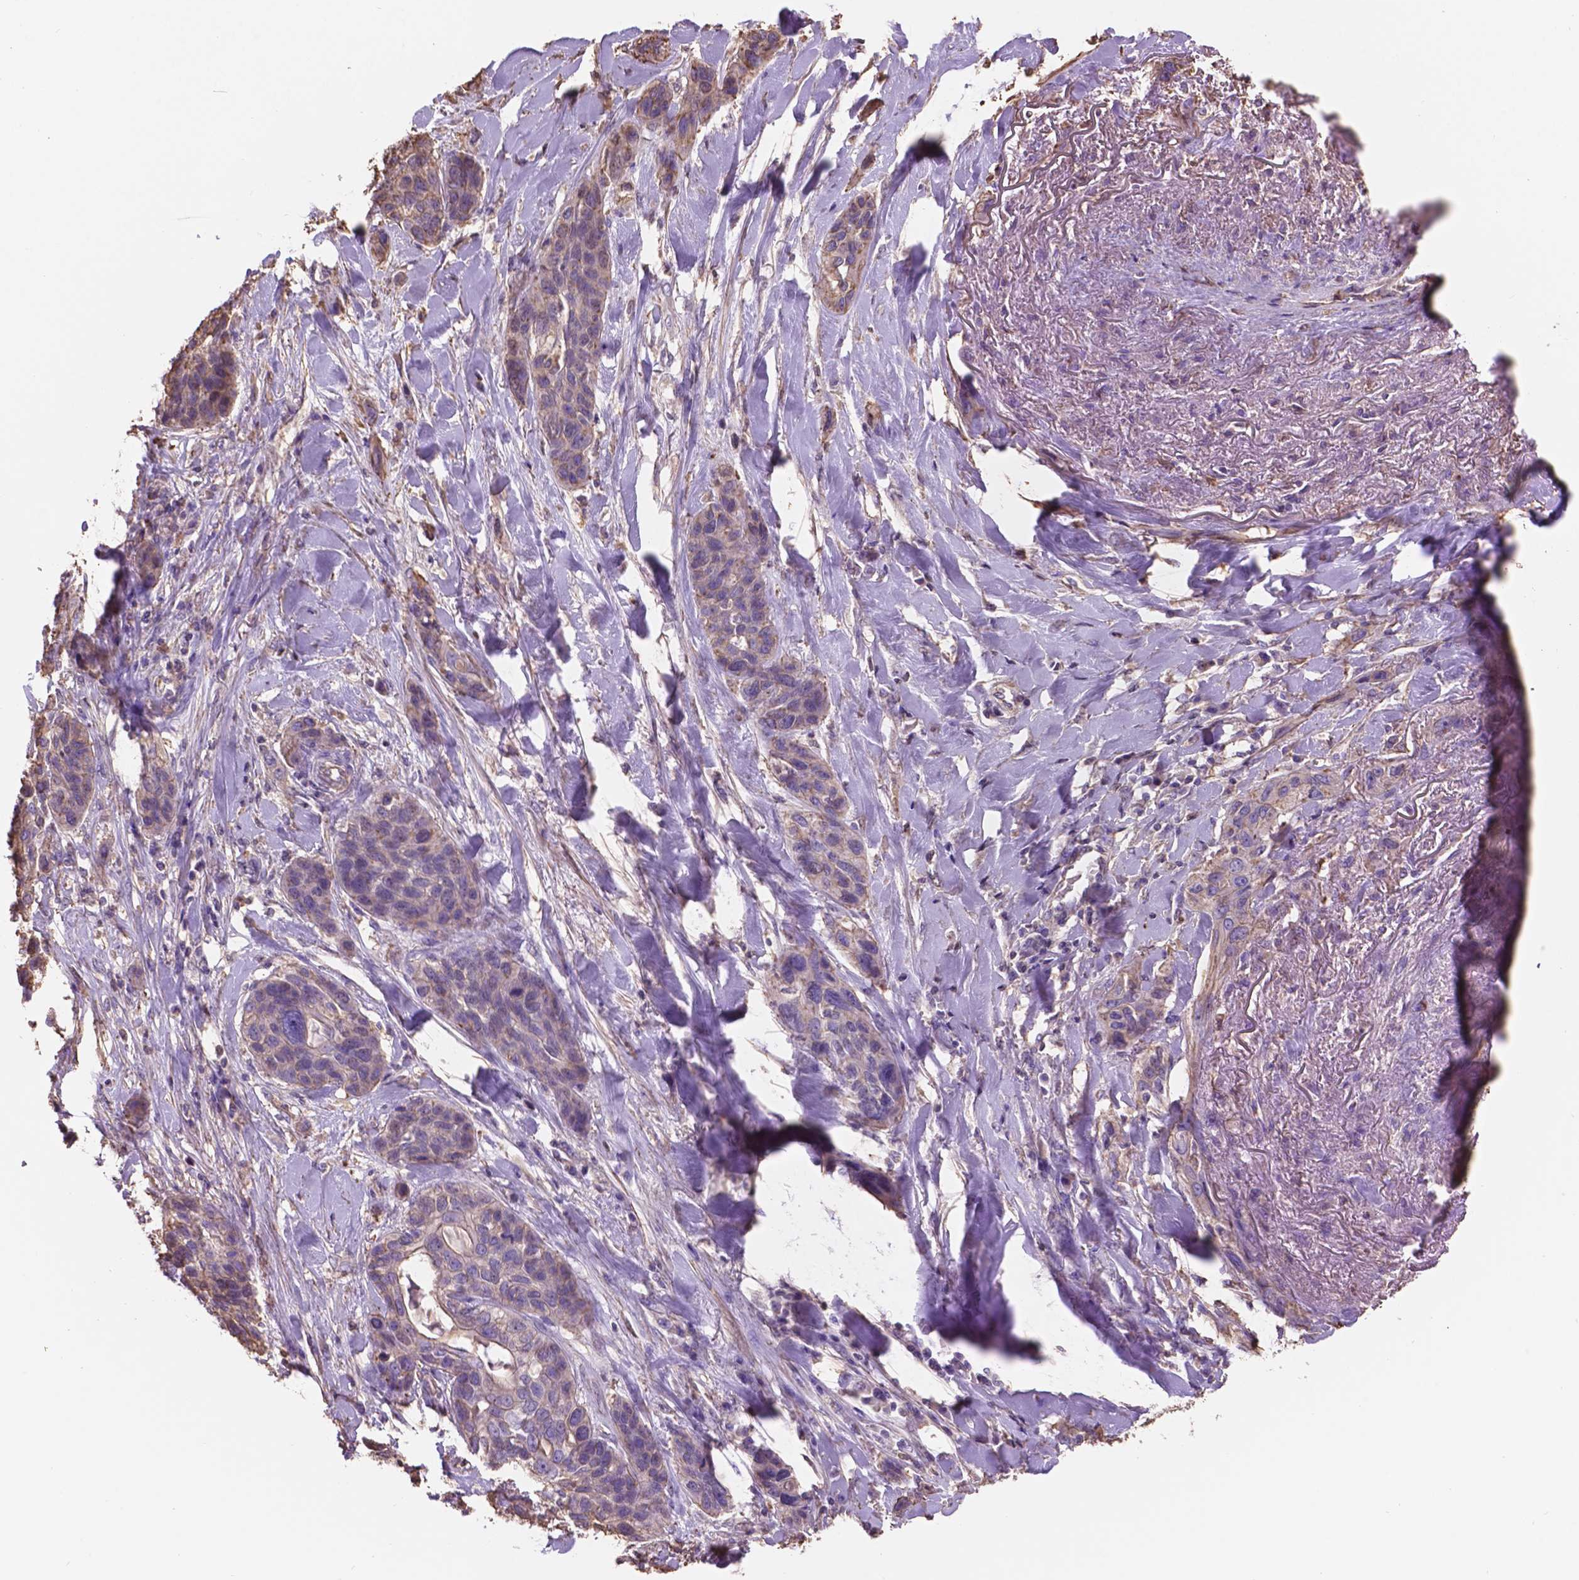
{"staining": {"intensity": "weak", "quantity": "<25%", "location": "cytoplasmic/membranous"}, "tissue": "lung cancer", "cell_type": "Tumor cells", "image_type": "cancer", "snomed": [{"axis": "morphology", "description": "Squamous cell carcinoma, NOS"}, {"axis": "topography", "description": "Lung"}], "caption": "Protein analysis of squamous cell carcinoma (lung) reveals no significant staining in tumor cells.", "gene": "NIPA2", "patient": {"sex": "female", "age": 70}}